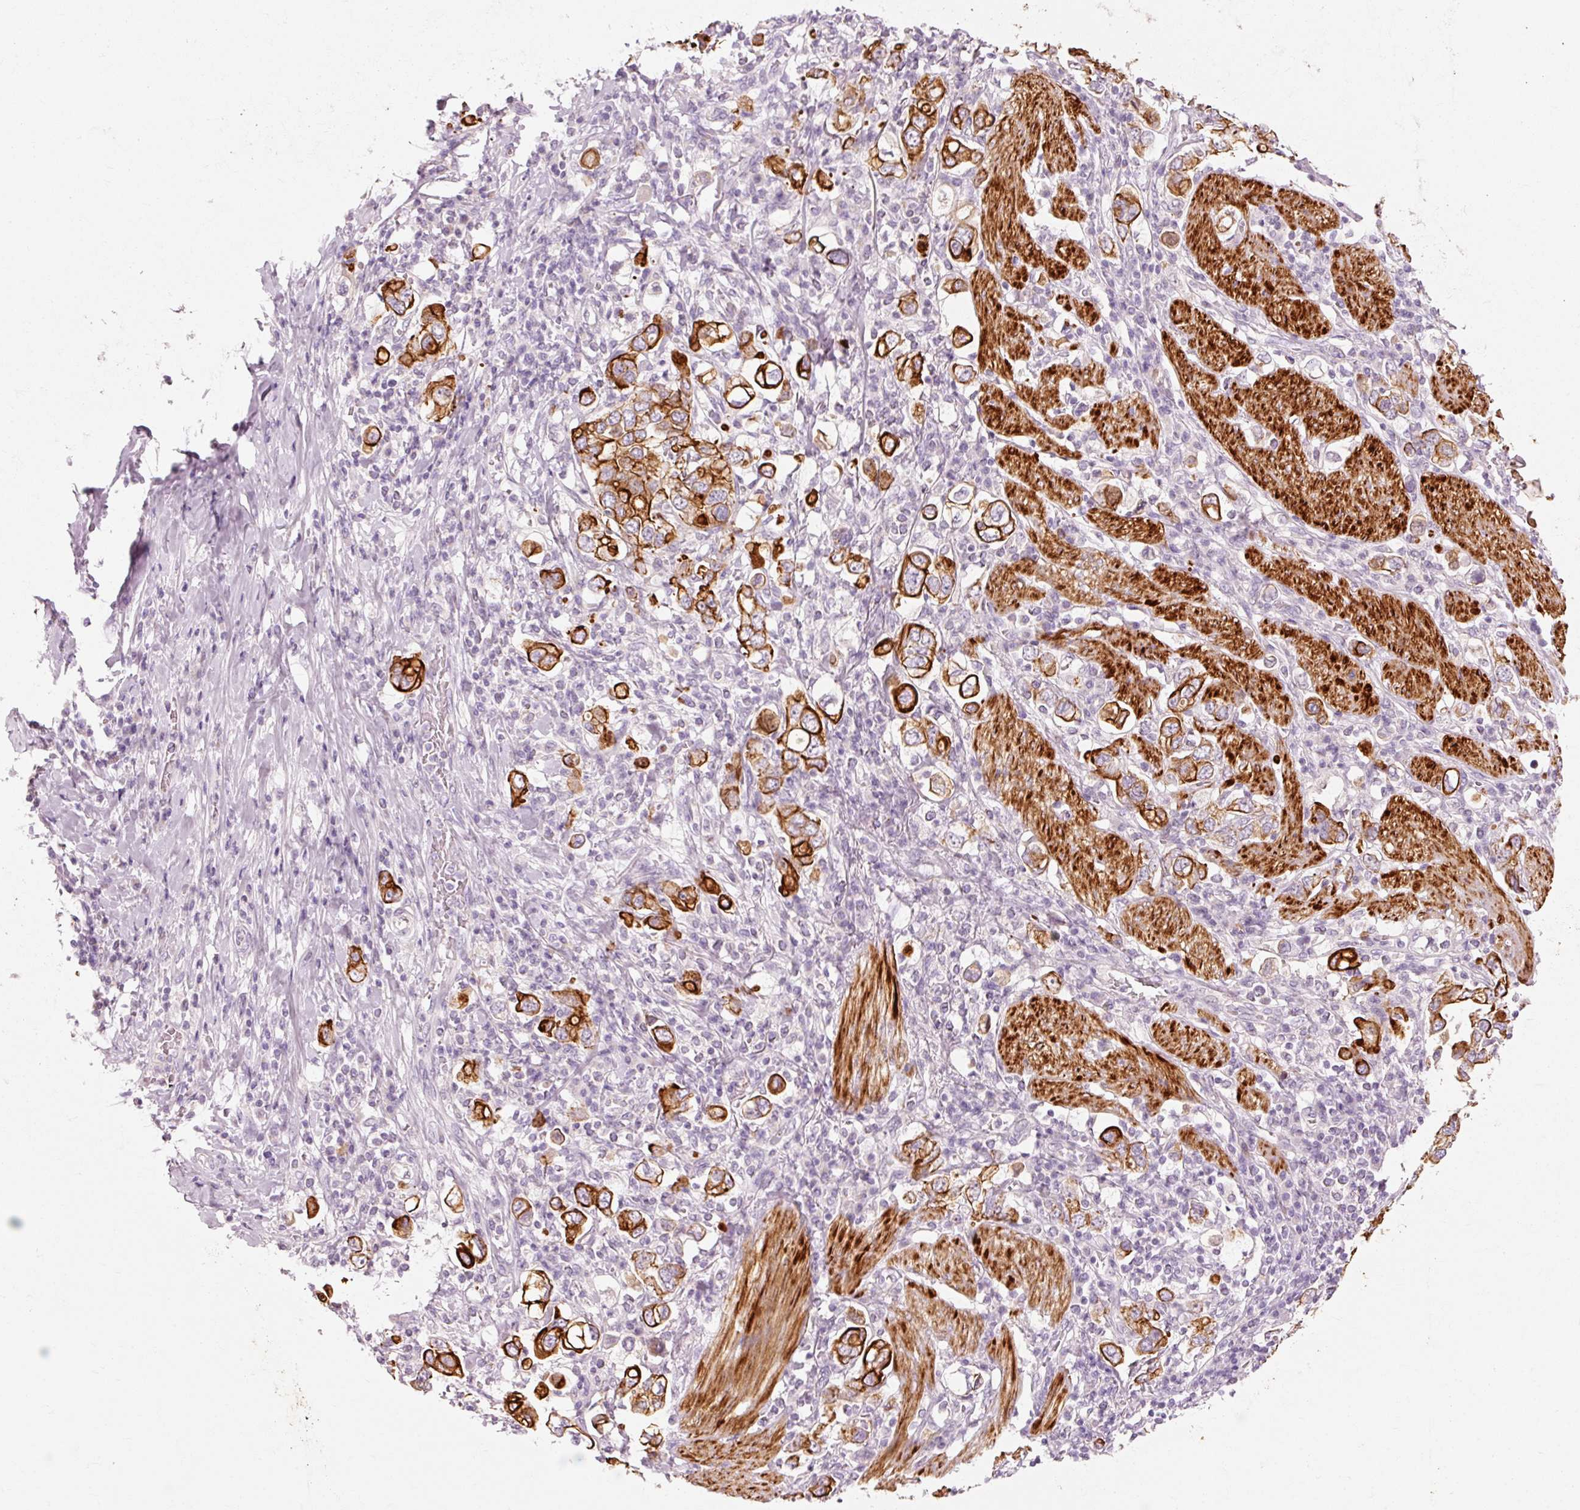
{"staining": {"intensity": "strong", "quantity": ">75%", "location": "cytoplasmic/membranous"}, "tissue": "stomach cancer", "cell_type": "Tumor cells", "image_type": "cancer", "snomed": [{"axis": "morphology", "description": "Adenocarcinoma, NOS"}, {"axis": "topography", "description": "Stomach, upper"}], "caption": "An image of human stomach cancer stained for a protein reveals strong cytoplasmic/membranous brown staining in tumor cells.", "gene": "TRIM73", "patient": {"sex": "male", "age": 62}}